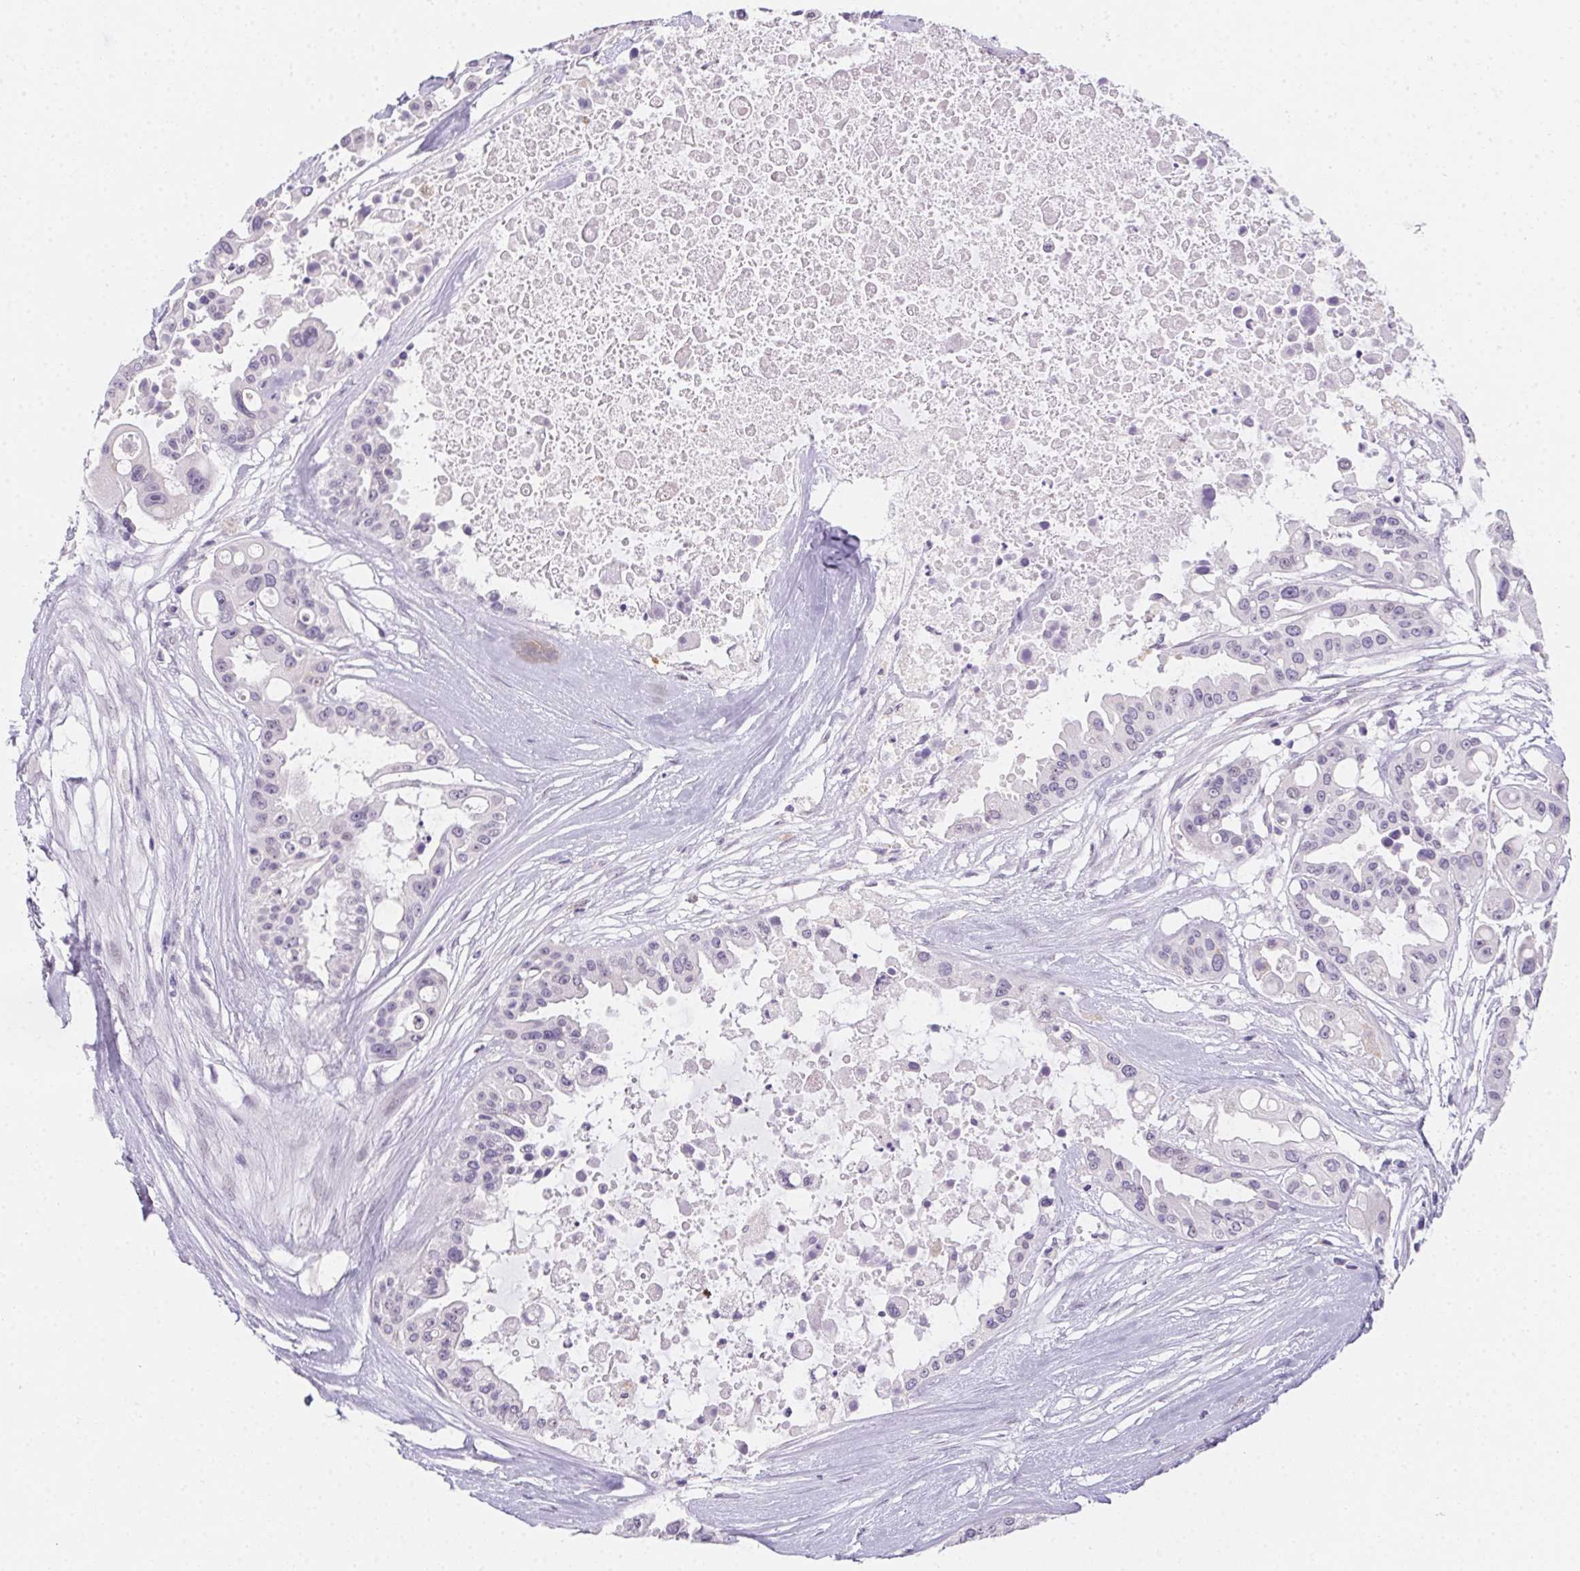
{"staining": {"intensity": "negative", "quantity": "none", "location": "none"}, "tissue": "ovarian cancer", "cell_type": "Tumor cells", "image_type": "cancer", "snomed": [{"axis": "morphology", "description": "Cystadenocarcinoma, serous, NOS"}, {"axis": "topography", "description": "Ovary"}], "caption": "An image of human ovarian serous cystadenocarcinoma is negative for staining in tumor cells. (DAB (3,3'-diaminobenzidine) immunohistochemistry (IHC) with hematoxylin counter stain).", "gene": "MORC1", "patient": {"sex": "female", "age": 56}}